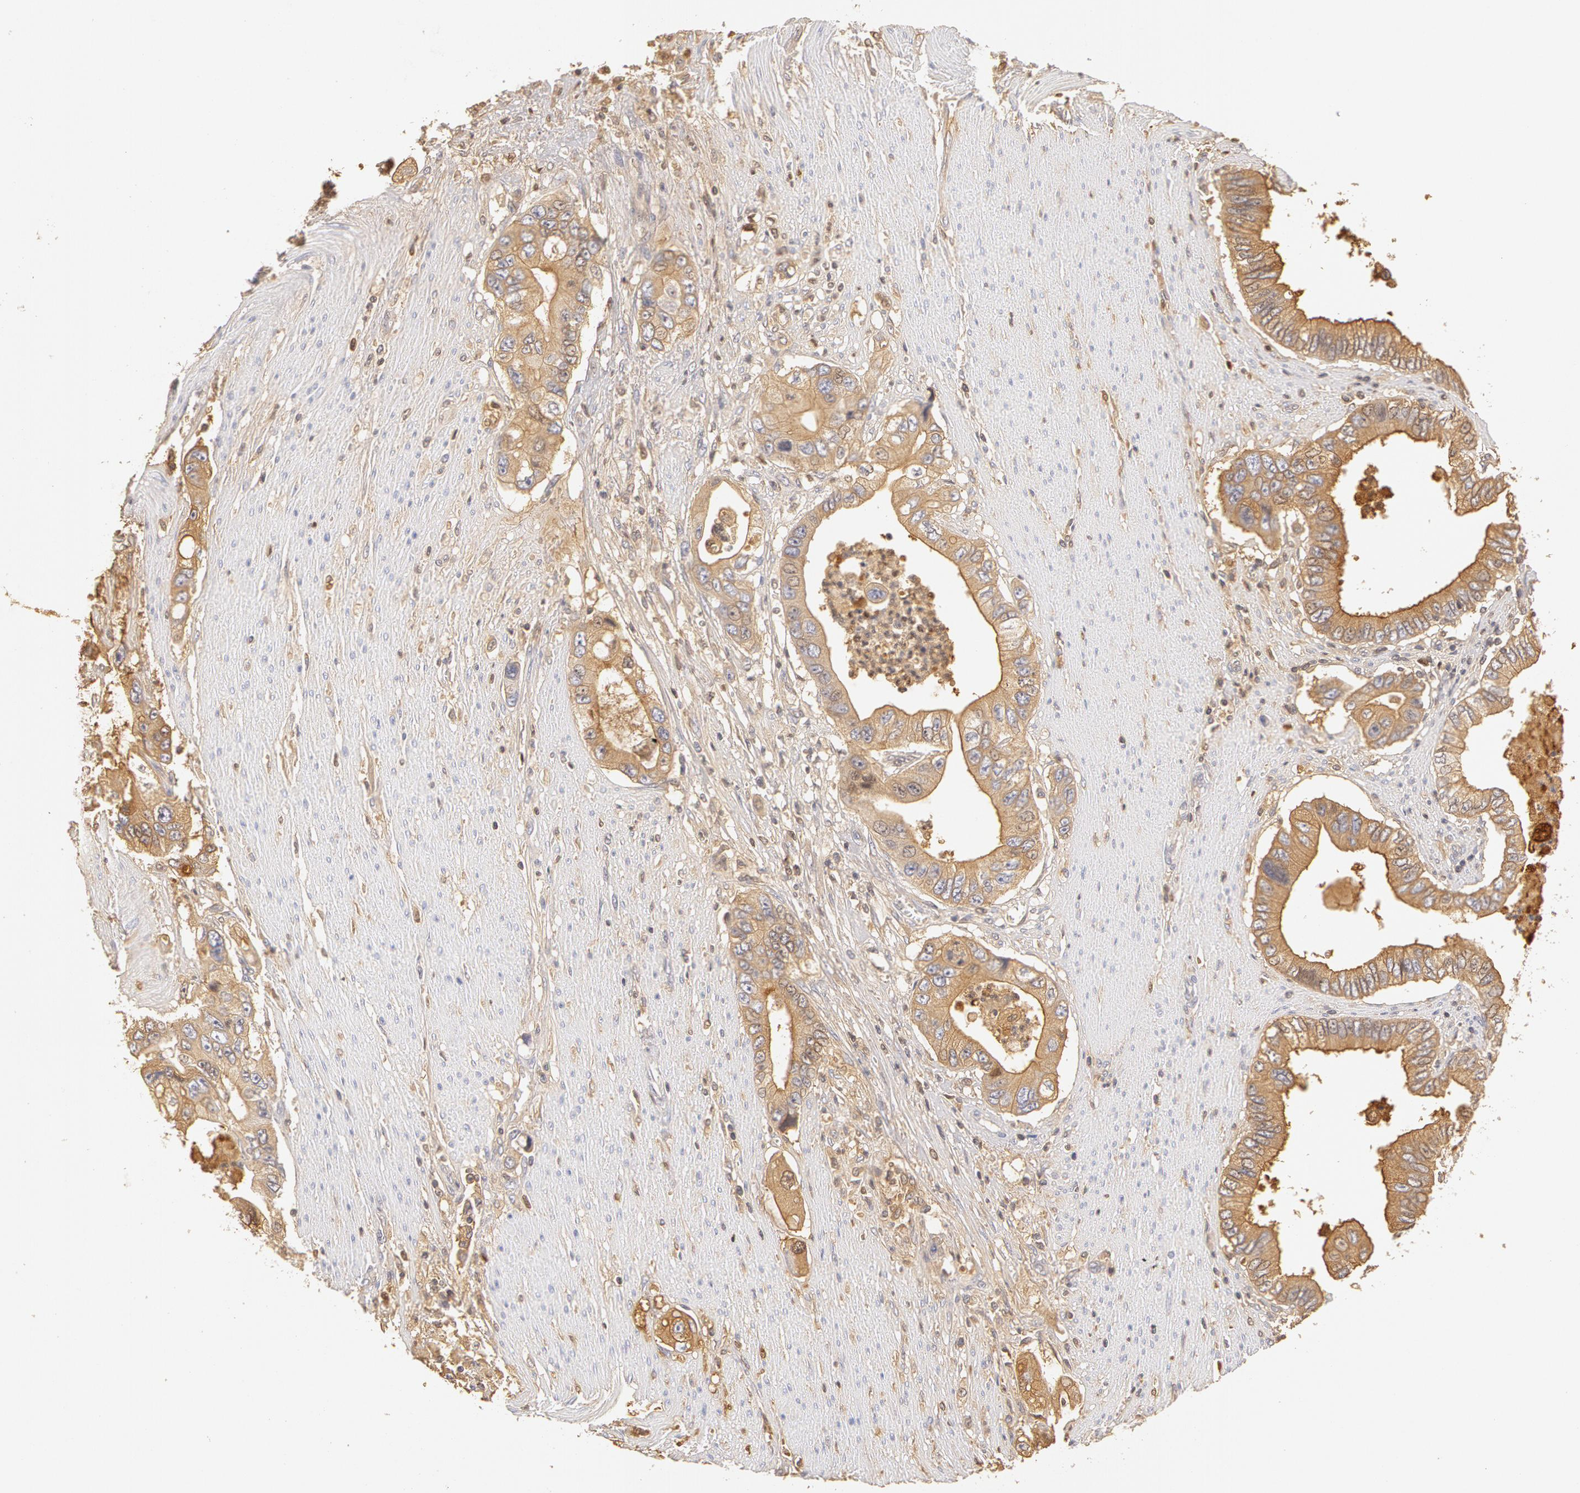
{"staining": {"intensity": "weak", "quantity": ">75%", "location": "cytoplasmic/membranous"}, "tissue": "pancreatic cancer", "cell_type": "Tumor cells", "image_type": "cancer", "snomed": [{"axis": "morphology", "description": "Adenocarcinoma, NOS"}, {"axis": "topography", "description": "Pancreas"}, {"axis": "topography", "description": "Stomach, upper"}], "caption": "A photomicrograph of human pancreatic adenocarcinoma stained for a protein reveals weak cytoplasmic/membranous brown staining in tumor cells.", "gene": "TF", "patient": {"sex": "male", "age": 77}}